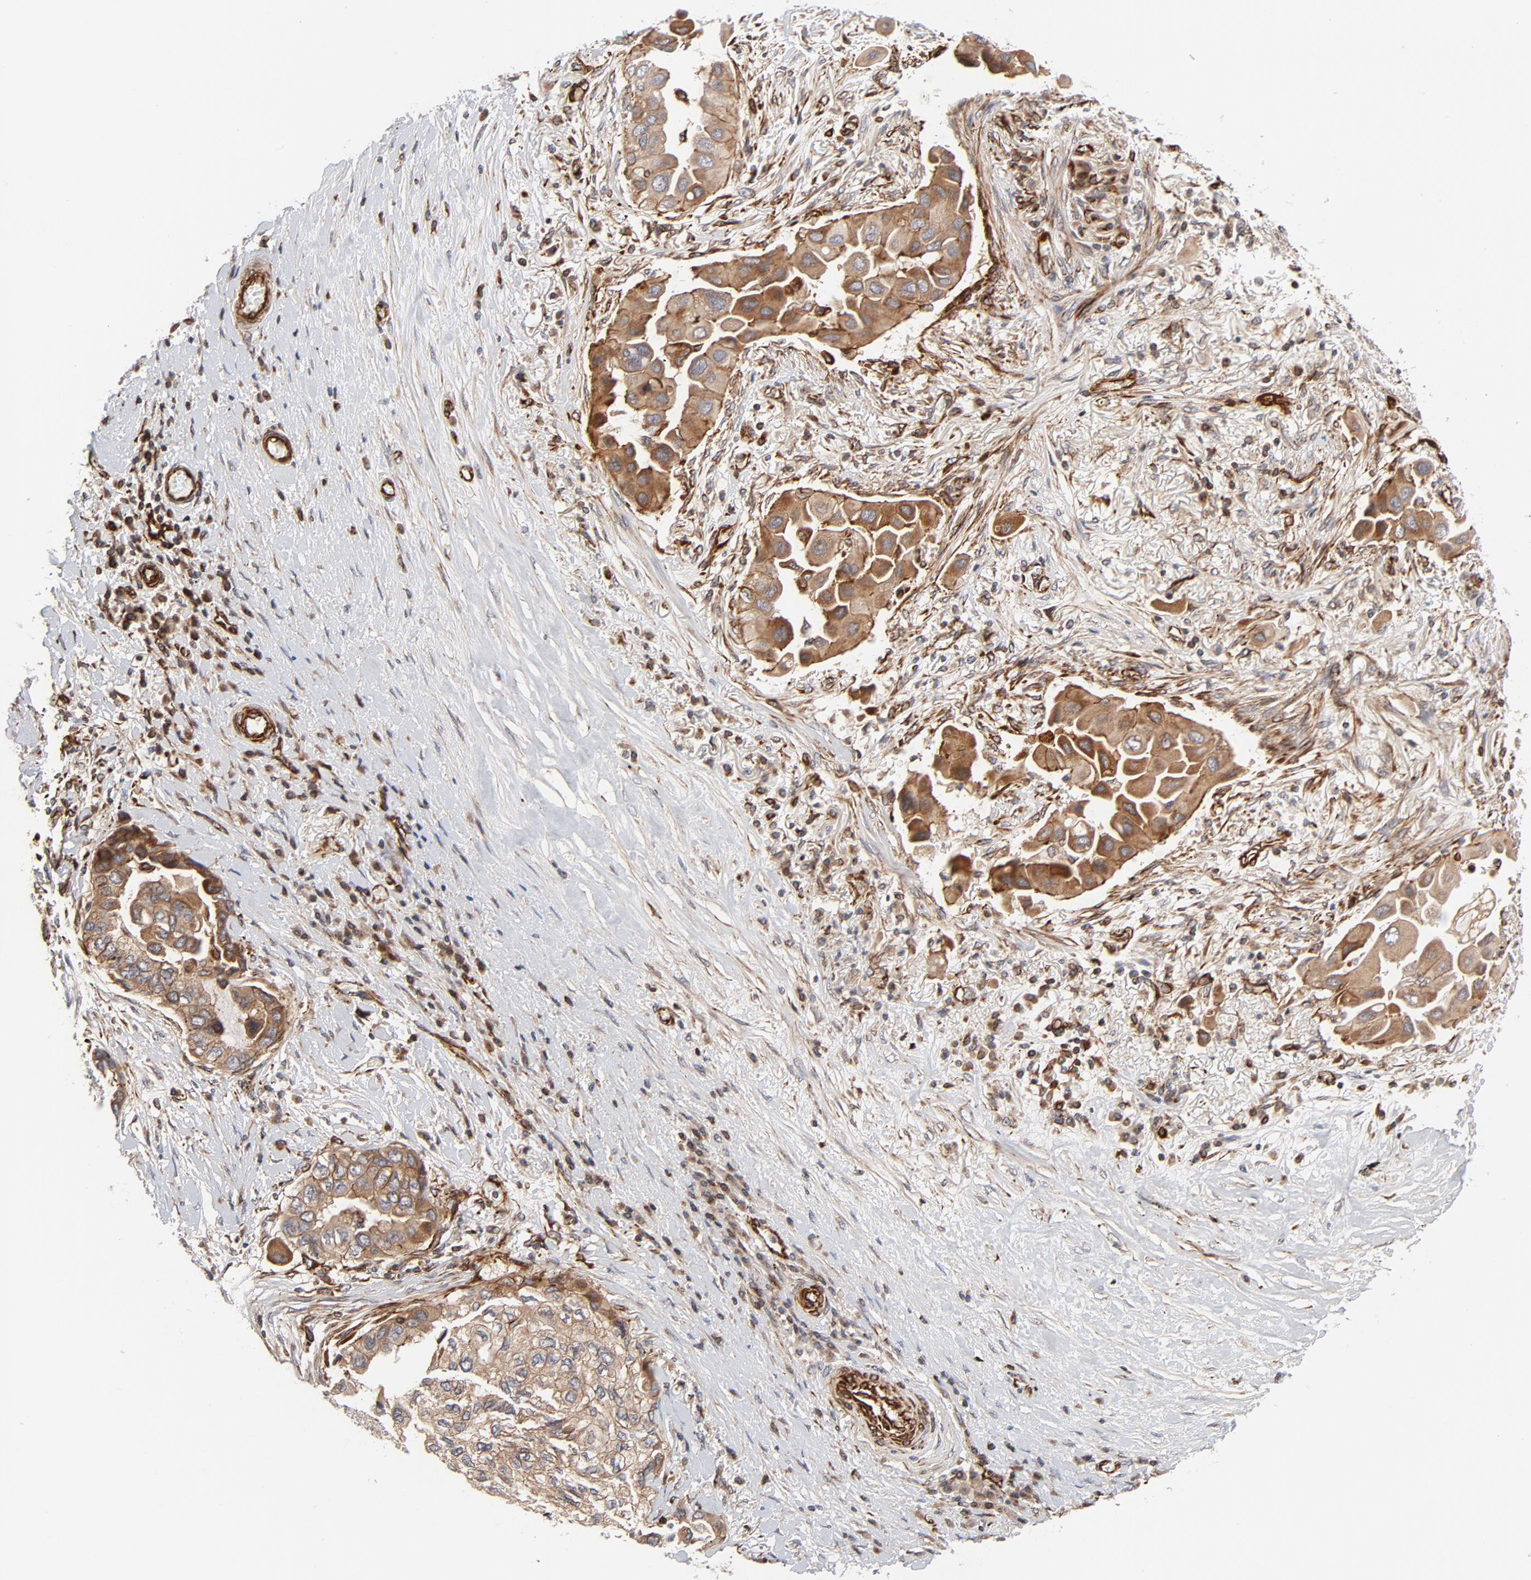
{"staining": {"intensity": "moderate", "quantity": ">75%", "location": "cytoplasmic/membranous"}, "tissue": "lung cancer", "cell_type": "Tumor cells", "image_type": "cancer", "snomed": [{"axis": "morphology", "description": "Adenocarcinoma, NOS"}, {"axis": "topography", "description": "Lung"}], "caption": "Immunohistochemical staining of lung cancer shows medium levels of moderate cytoplasmic/membranous positivity in about >75% of tumor cells. The protein is stained brown, and the nuclei are stained in blue (DAB IHC with brightfield microscopy, high magnification).", "gene": "DNAAF2", "patient": {"sex": "female", "age": 76}}